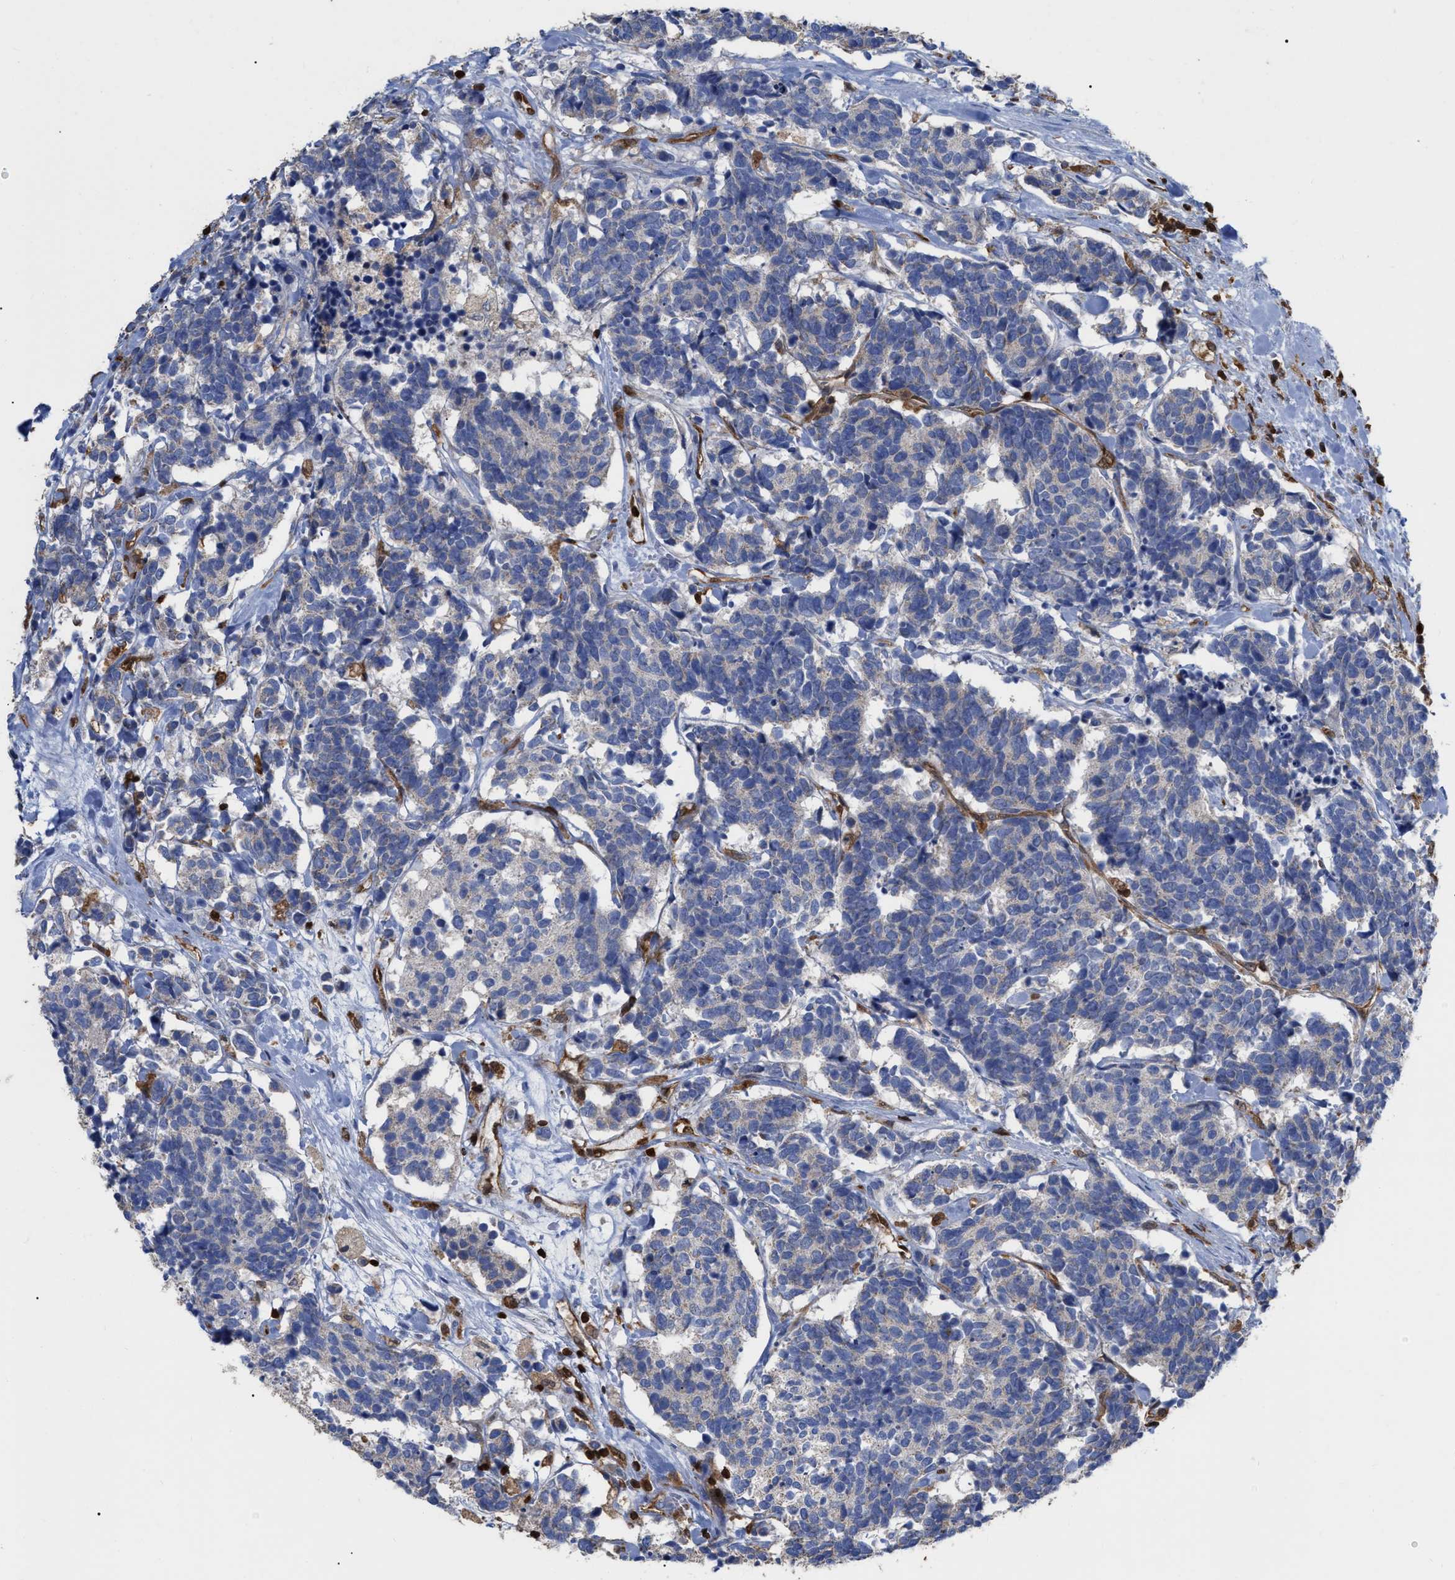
{"staining": {"intensity": "negative", "quantity": "none", "location": "none"}, "tissue": "carcinoid", "cell_type": "Tumor cells", "image_type": "cancer", "snomed": [{"axis": "morphology", "description": "Carcinoma, NOS"}, {"axis": "morphology", "description": "Carcinoid, malignant, NOS"}, {"axis": "topography", "description": "Urinary bladder"}], "caption": "The photomicrograph displays no significant positivity in tumor cells of malignant carcinoid.", "gene": "GIMAP4", "patient": {"sex": "male", "age": 57}}